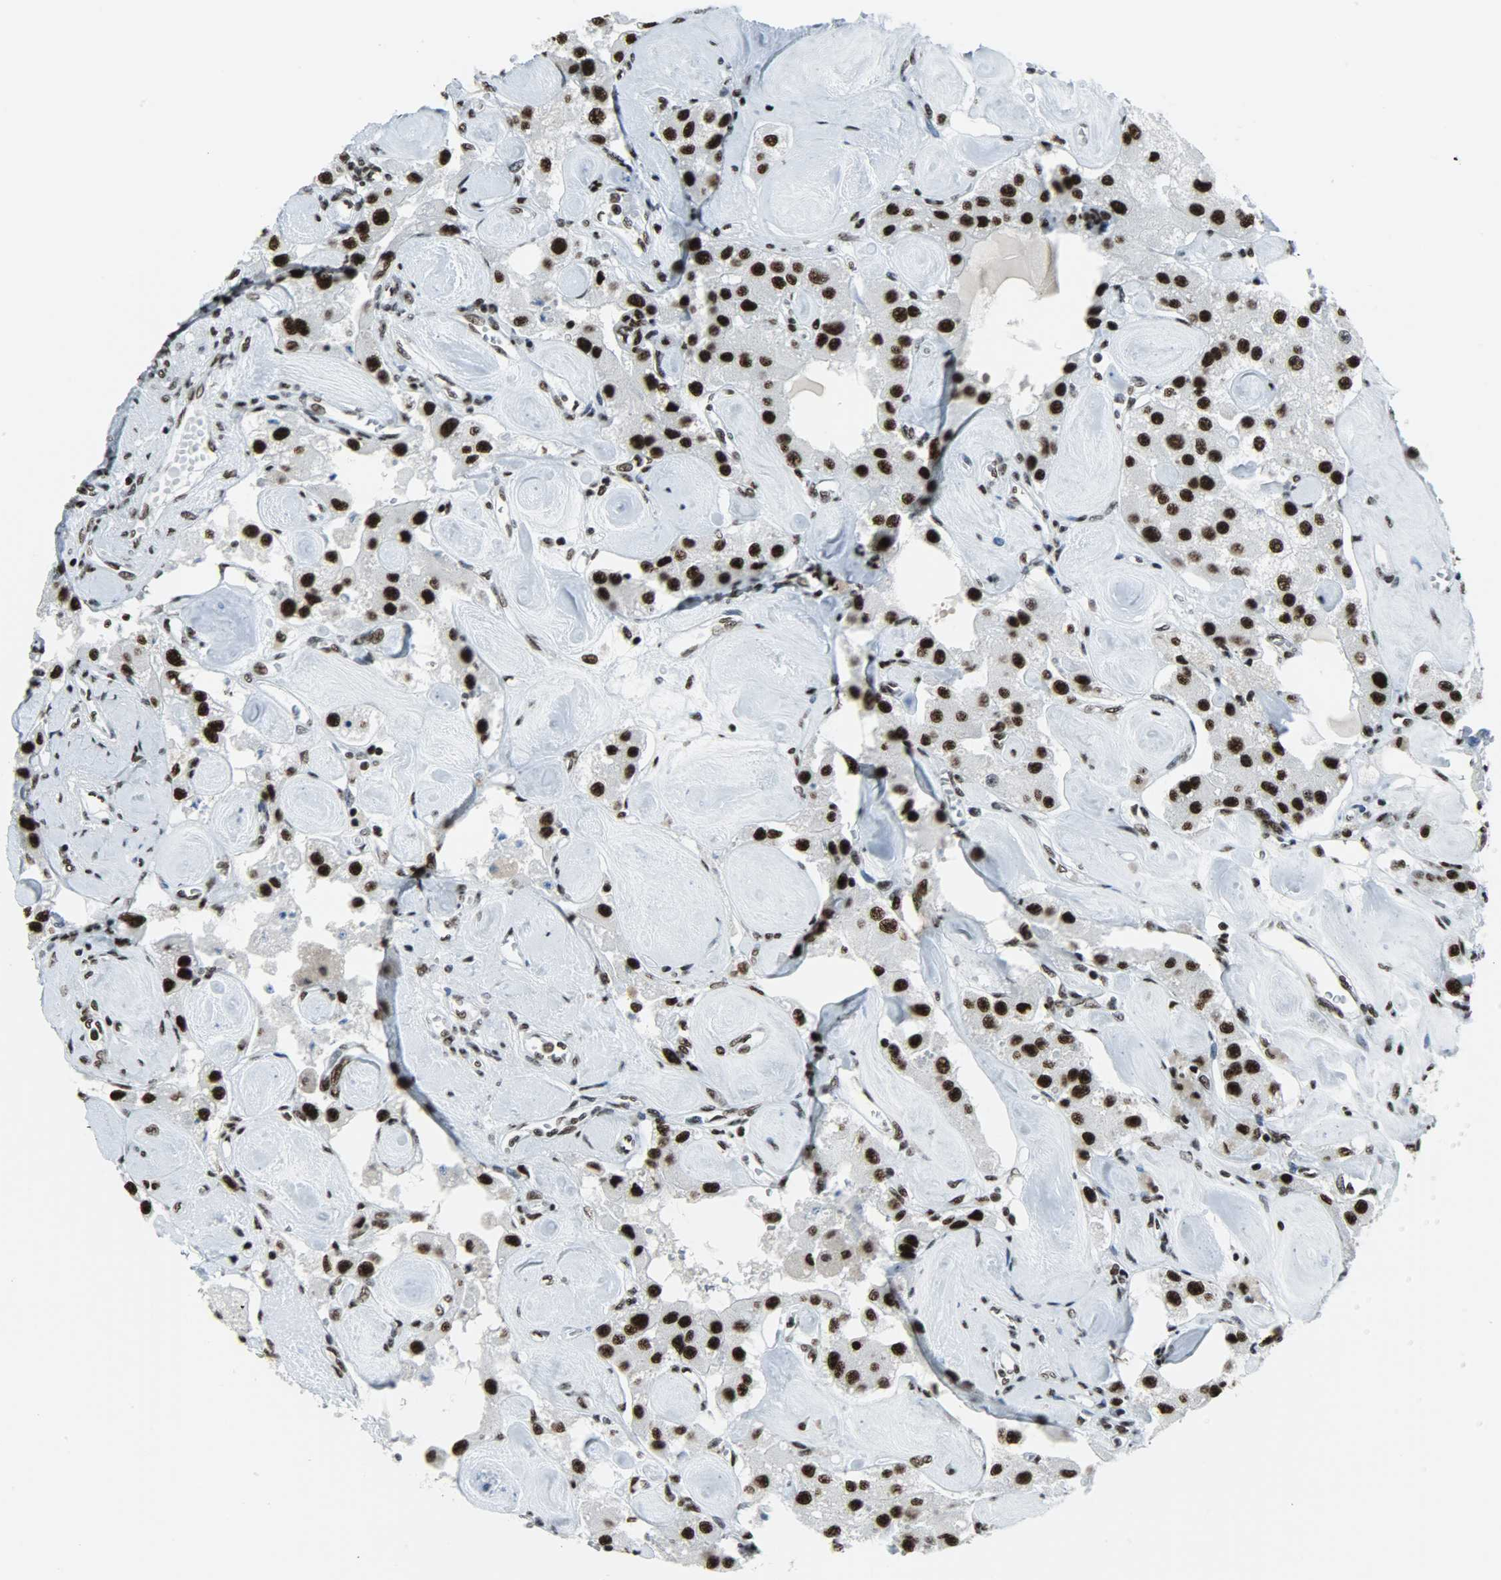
{"staining": {"intensity": "strong", "quantity": ">75%", "location": "nuclear"}, "tissue": "carcinoid", "cell_type": "Tumor cells", "image_type": "cancer", "snomed": [{"axis": "morphology", "description": "Carcinoid, malignant, NOS"}, {"axis": "topography", "description": "Pancreas"}], "caption": "Immunohistochemistry (IHC) micrograph of carcinoid stained for a protein (brown), which shows high levels of strong nuclear staining in about >75% of tumor cells.", "gene": "SNRPA", "patient": {"sex": "male", "age": 41}}